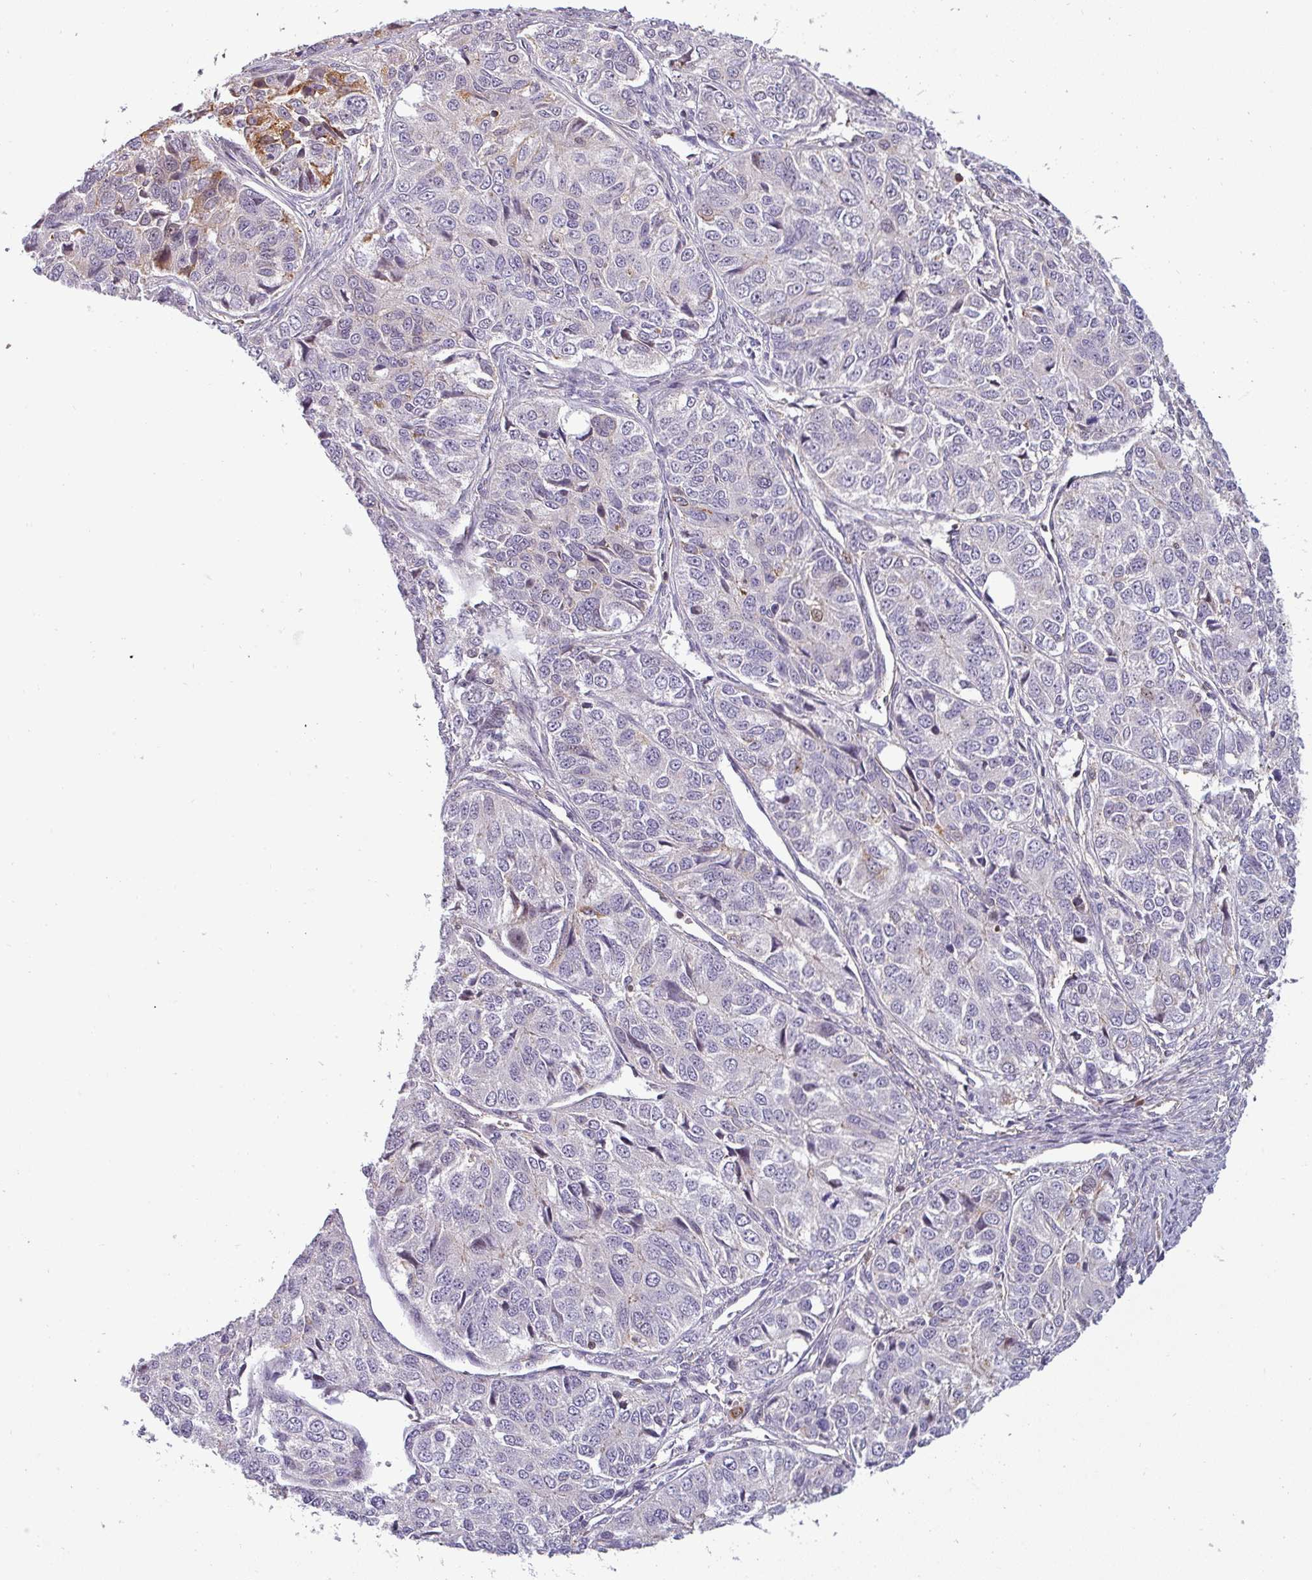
{"staining": {"intensity": "negative", "quantity": "none", "location": "none"}, "tissue": "ovarian cancer", "cell_type": "Tumor cells", "image_type": "cancer", "snomed": [{"axis": "morphology", "description": "Carcinoma, endometroid"}, {"axis": "topography", "description": "Ovary"}], "caption": "This is a histopathology image of immunohistochemistry staining of ovarian endometroid carcinoma, which shows no expression in tumor cells.", "gene": "ZNF835", "patient": {"sex": "female", "age": 51}}